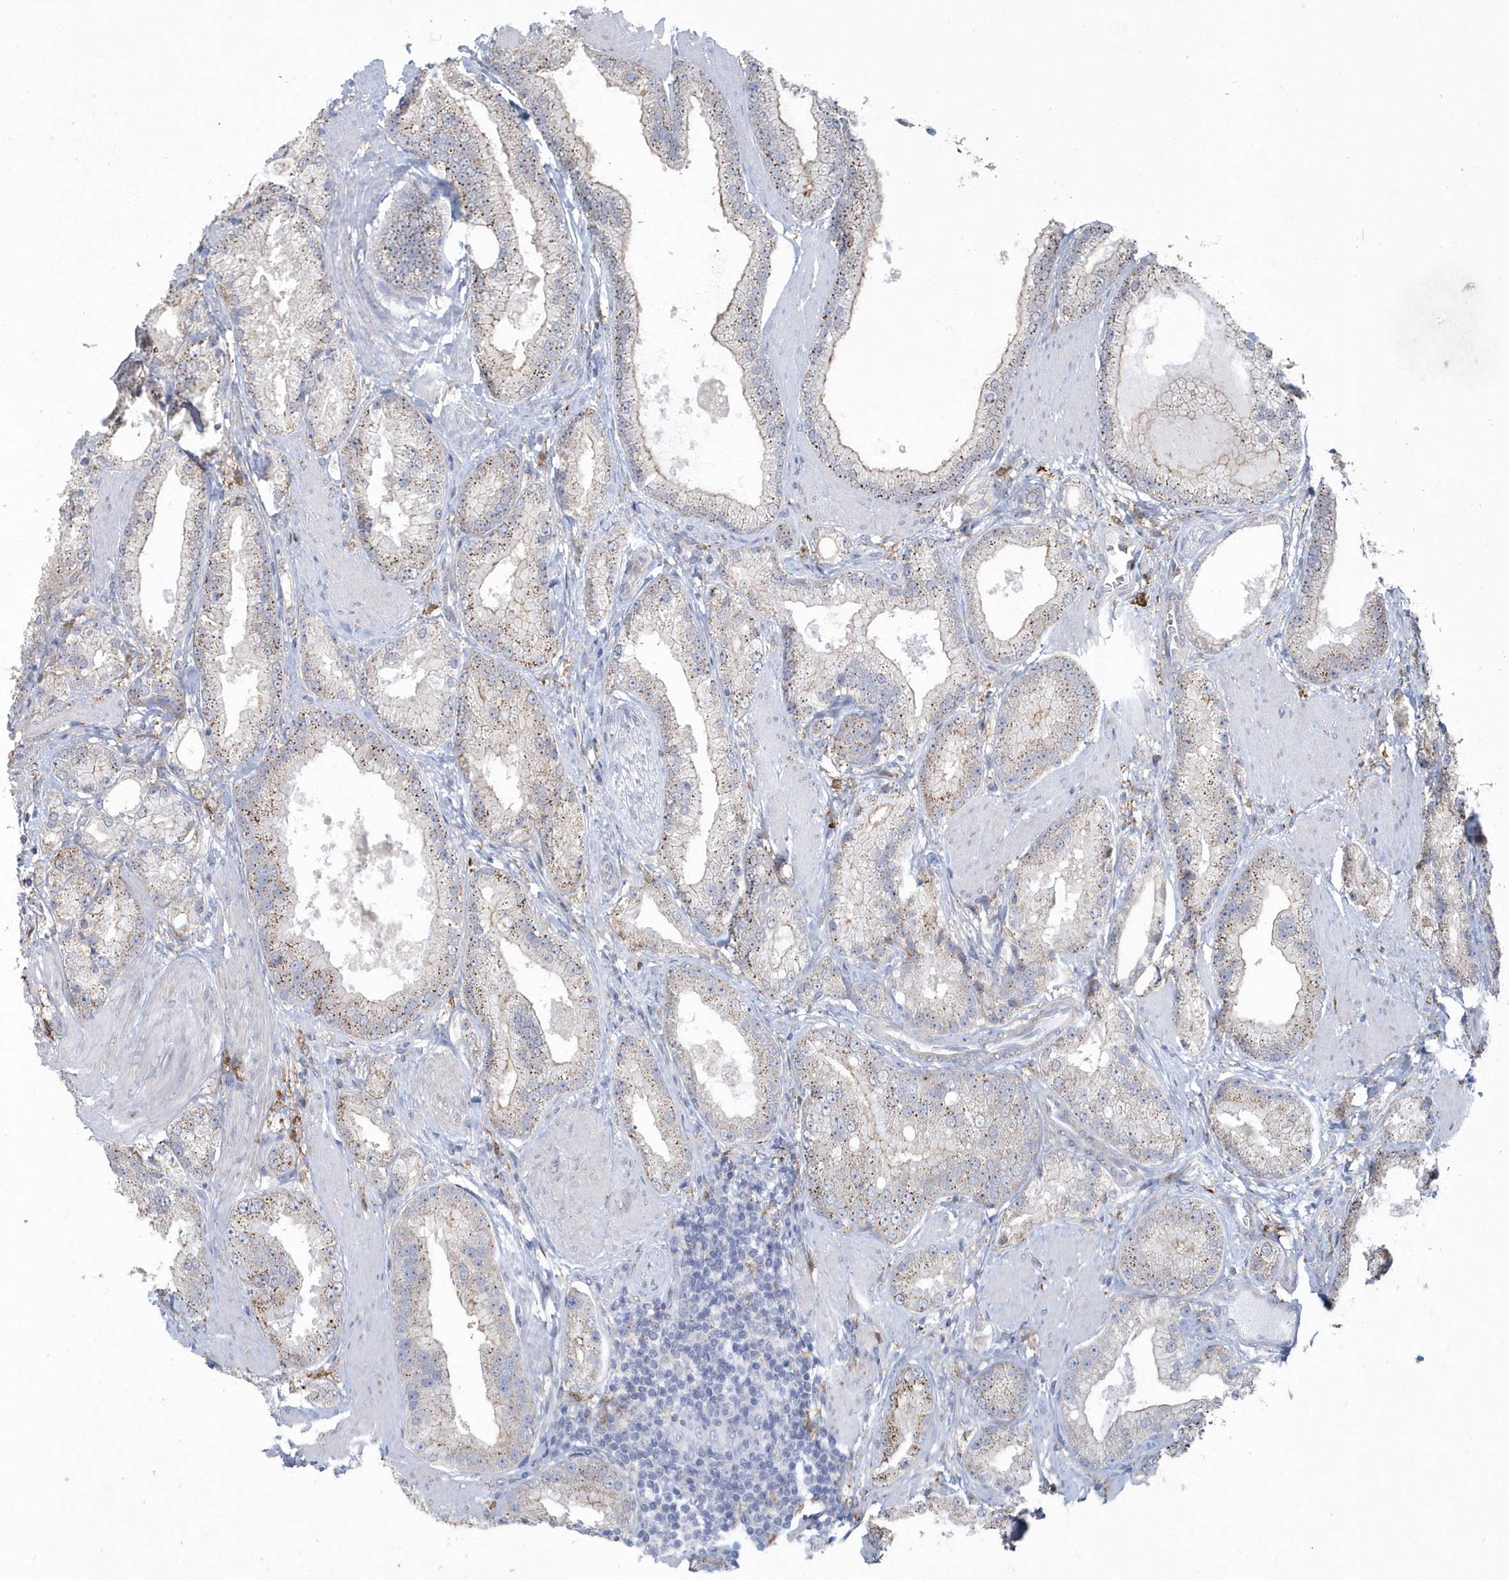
{"staining": {"intensity": "moderate", "quantity": "25%-75%", "location": "cytoplasmic/membranous"}, "tissue": "prostate cancer", "cell_type": "Tumor cells", "image_type": "cancer", "snomed": [{"axis": "morphology", "description": "Adenocarcinoma, Low grade"}, {"axis": "topography", "description": "Prostate"}], "caption": "Low-grade adenocarcinoma (prostate) stained with a brown dye exhibits moderate cytoplasmic/membranous positive positivity in approximately 25%-75% of tumor cells.", "gene": "TSPEAR", "patient": {"sex": "male", "age": 67}}